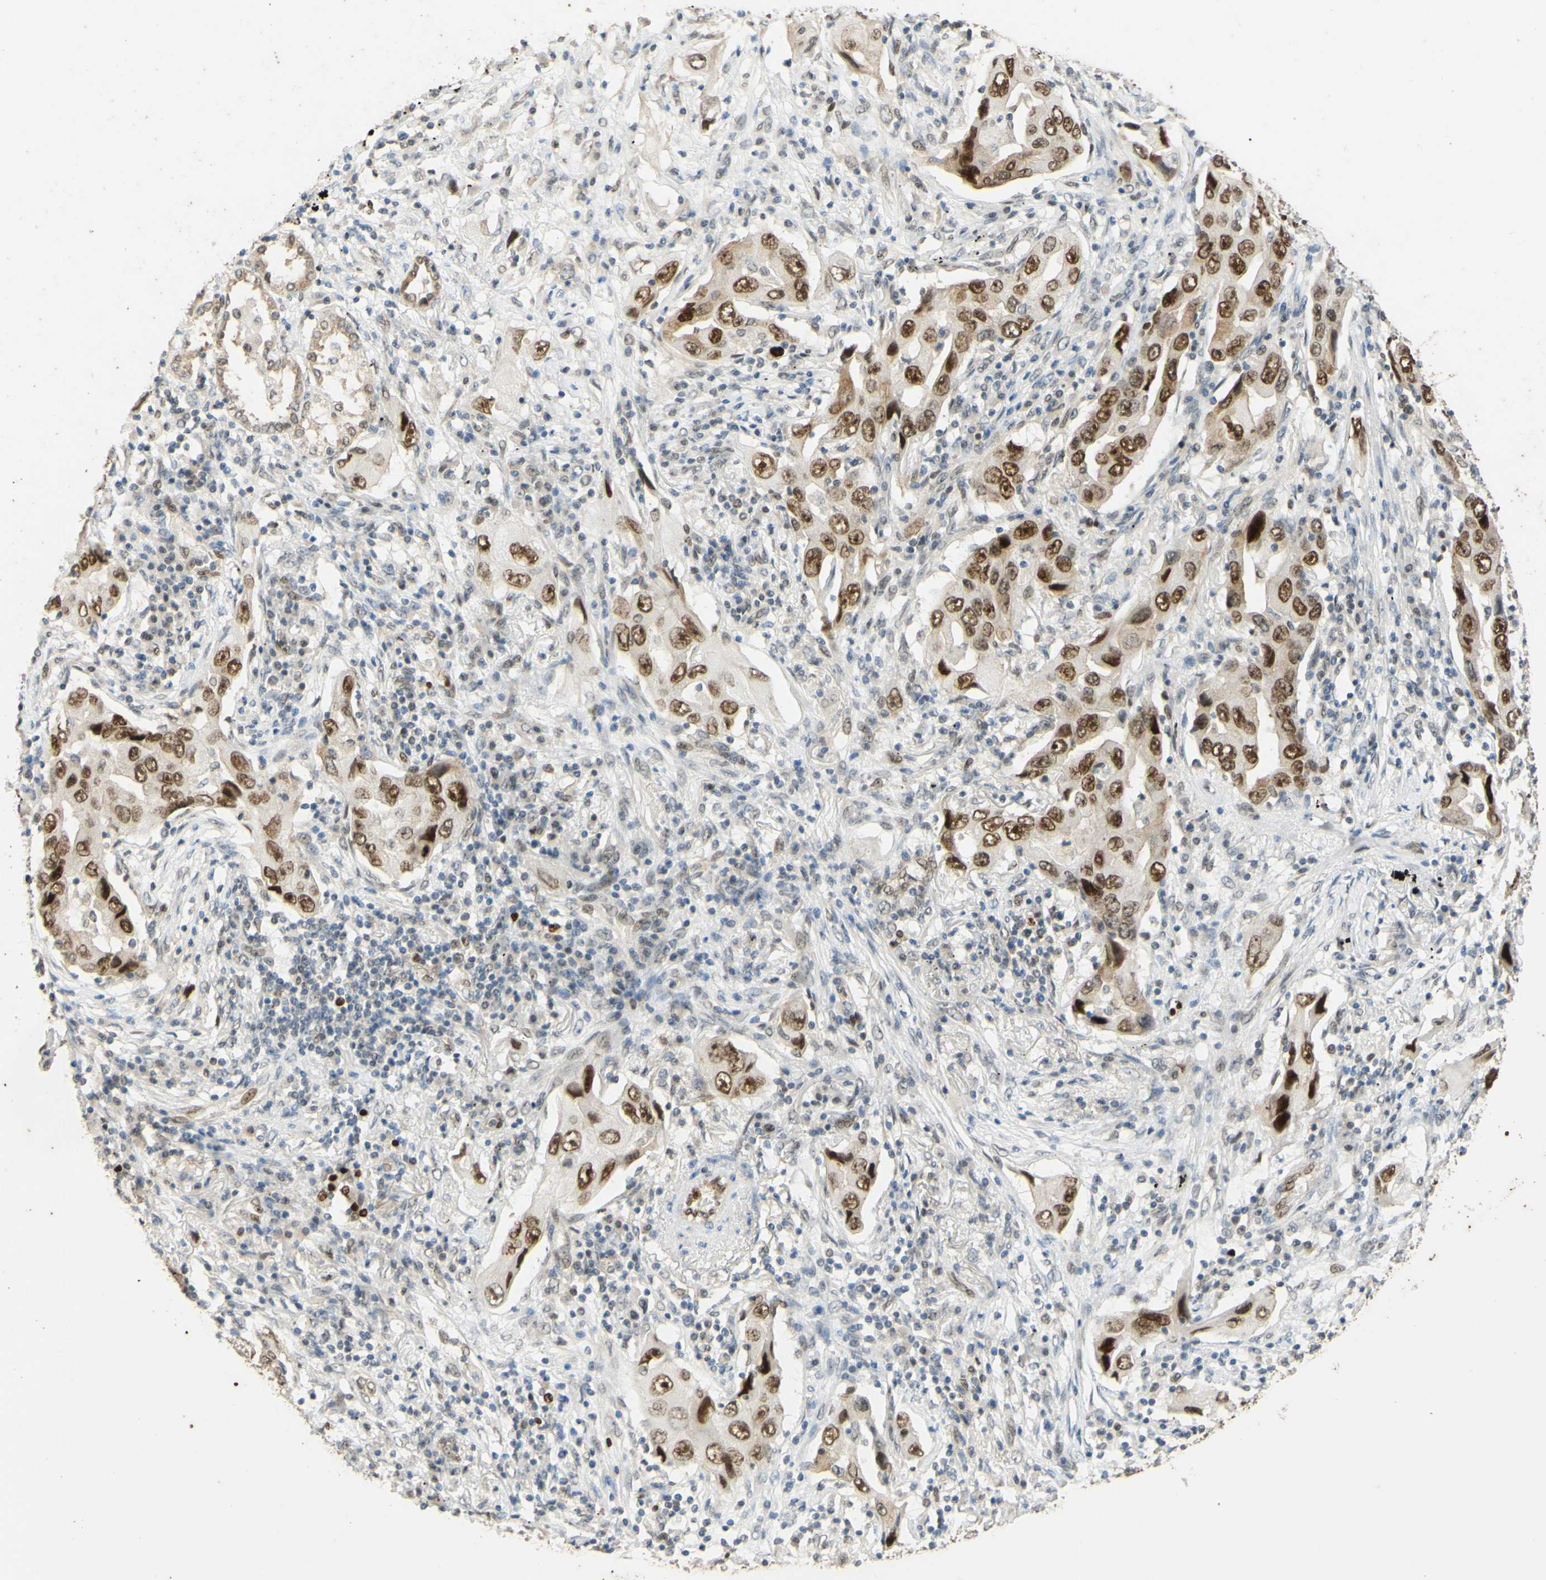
{"staining": {"intensity": "moderate", "quantity": ">75%", "location": "nuclear"}, "tissue": "lung cancer", "cell_type": "Tumor cells", "image_type": "cancer", "snomed": [{"axis": "morphology", "description": "Adenocarcinoma, NOS"}, {"axis": "topography", "description": "Lung"}], "caption": "A histopathology image showing moderate nuclear expression in about >75% of tumor cells in lung cancer, as visualized by brown immunohistochemical staining.", "gene": "POLB", "patient": {"sex": "female", "age": 65}}